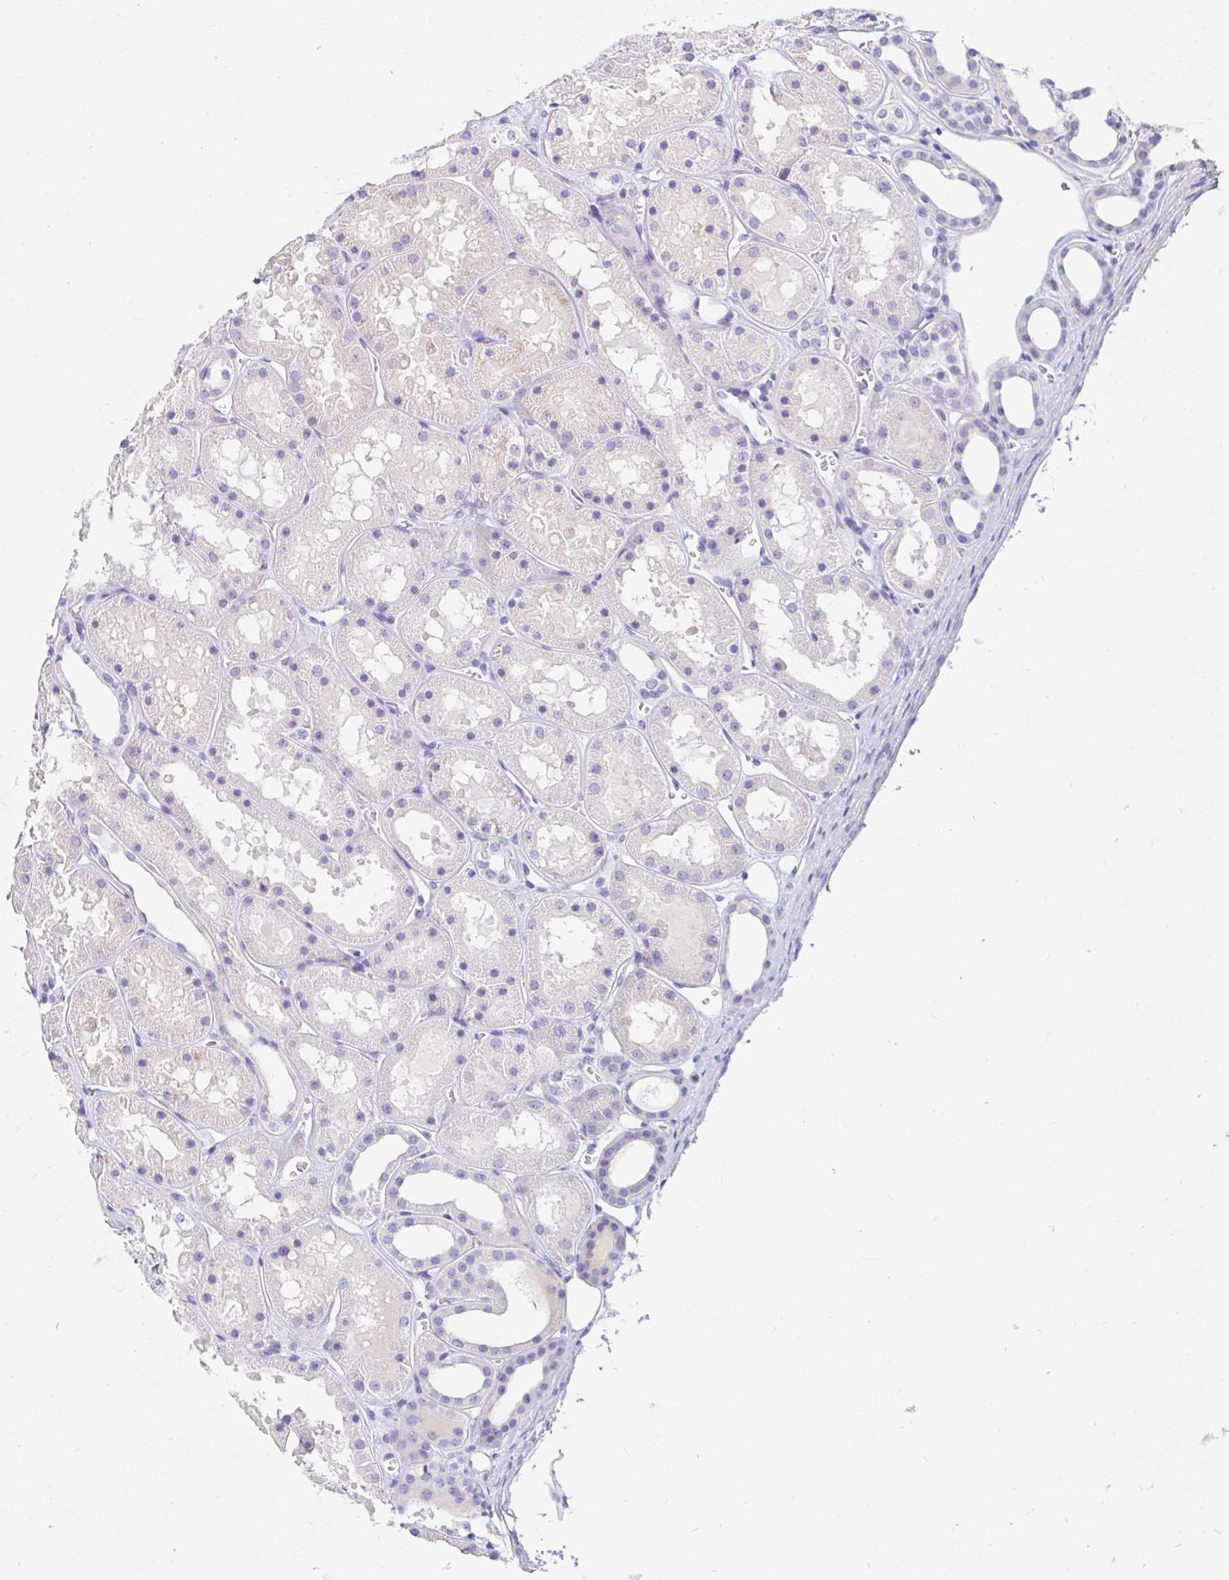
{"staining": {"intensity": "negative", "quantity": "none", "location": "none"}, "tissue": "kidney", "cell_type": "Cells in glomeruli", "image_type": "normal", "snomed": [{"axis": "morphology", "description": "Normal tissue, NOS"}, {"axis": "topography", "description": "Kidney"}], "caption": "Immunohistochemical staining of unremarkable kidney shows no significant positivity in cells in glomeruli.", "gene": "TEX44", "patient": {"sex": "female", "age": 41}}